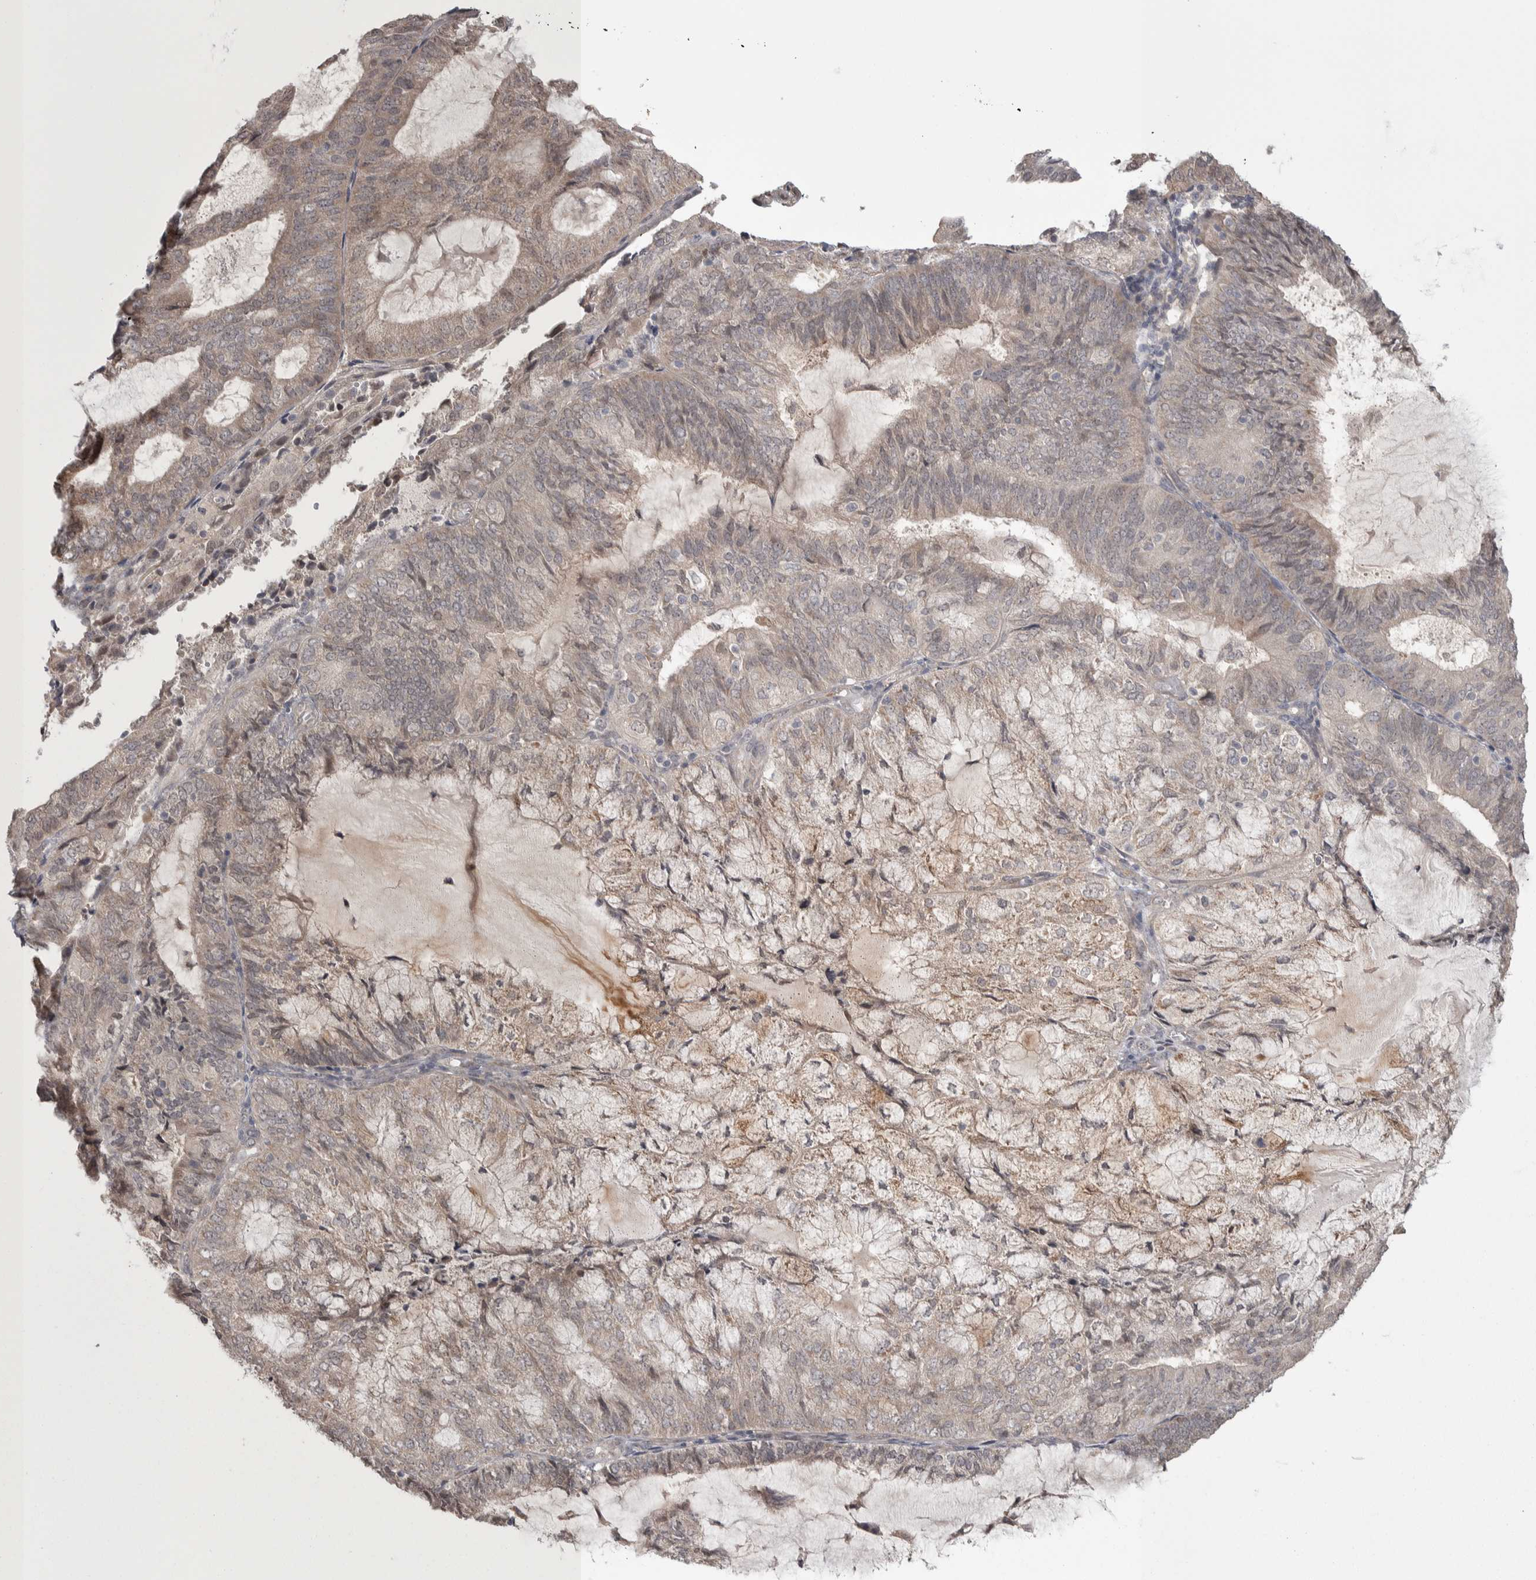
{"staining": {"intensity": "weak", "quantity": "25%-75%", "location": "cytoplasmic/membranous"}, "tissue": "endometrial cancer", "cell_type": "Tumor cells", "image_type": "cancer", "snomed": [{"axis": "morphology", "description": "Adenocarcinoma, NOS"}, {"axis": "topography", "description": "Endometrium"}], "caption": "The image exhibits a brown stain indicating the presence of a protein in the cytoplasmic/membranous of tumor cells in endometrial cancer.", "gene": "CUL2", "patient": {"sex": "female", "age": 81}}